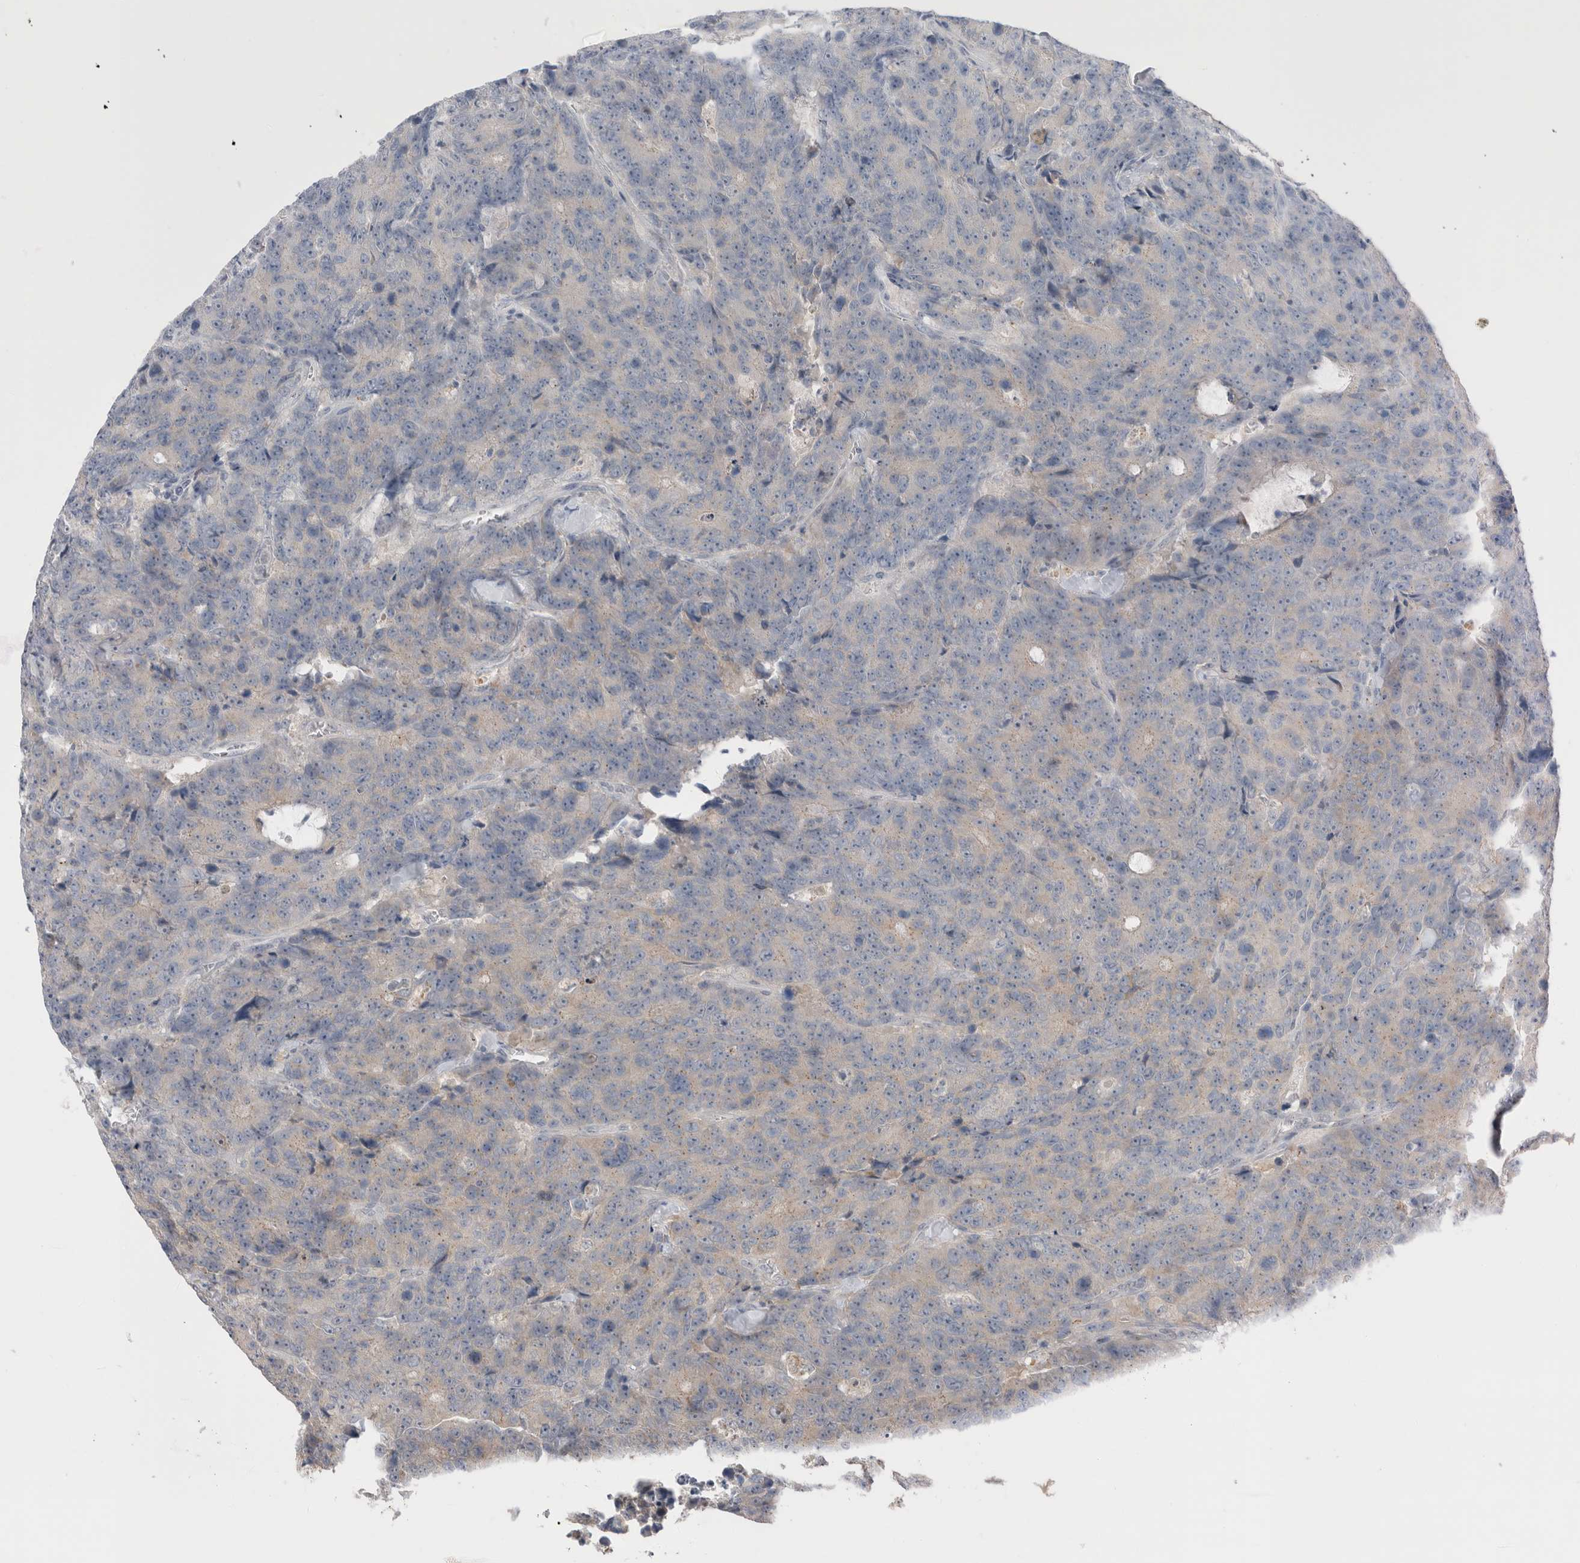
{"staining": {"intensity": "weak", "quantity": "<25%", "location": "cytoplasmic/membranous"}, "tissue": "colorectal cancer", "cell_type": "Tumor cells", "image_type": "cancer", "snomed": [{"axis": "morphology", "description": "Adenocarcinoma, NOS"}, {"axis": "topography", "description": "Colon"}], "caption": "The photomicrograph demonstrates no significant positivity in tumor cells of colorectal adenocarcinoma.", "gene": "SLC29A1", "patient": {"sex": "female", "age": 86}}